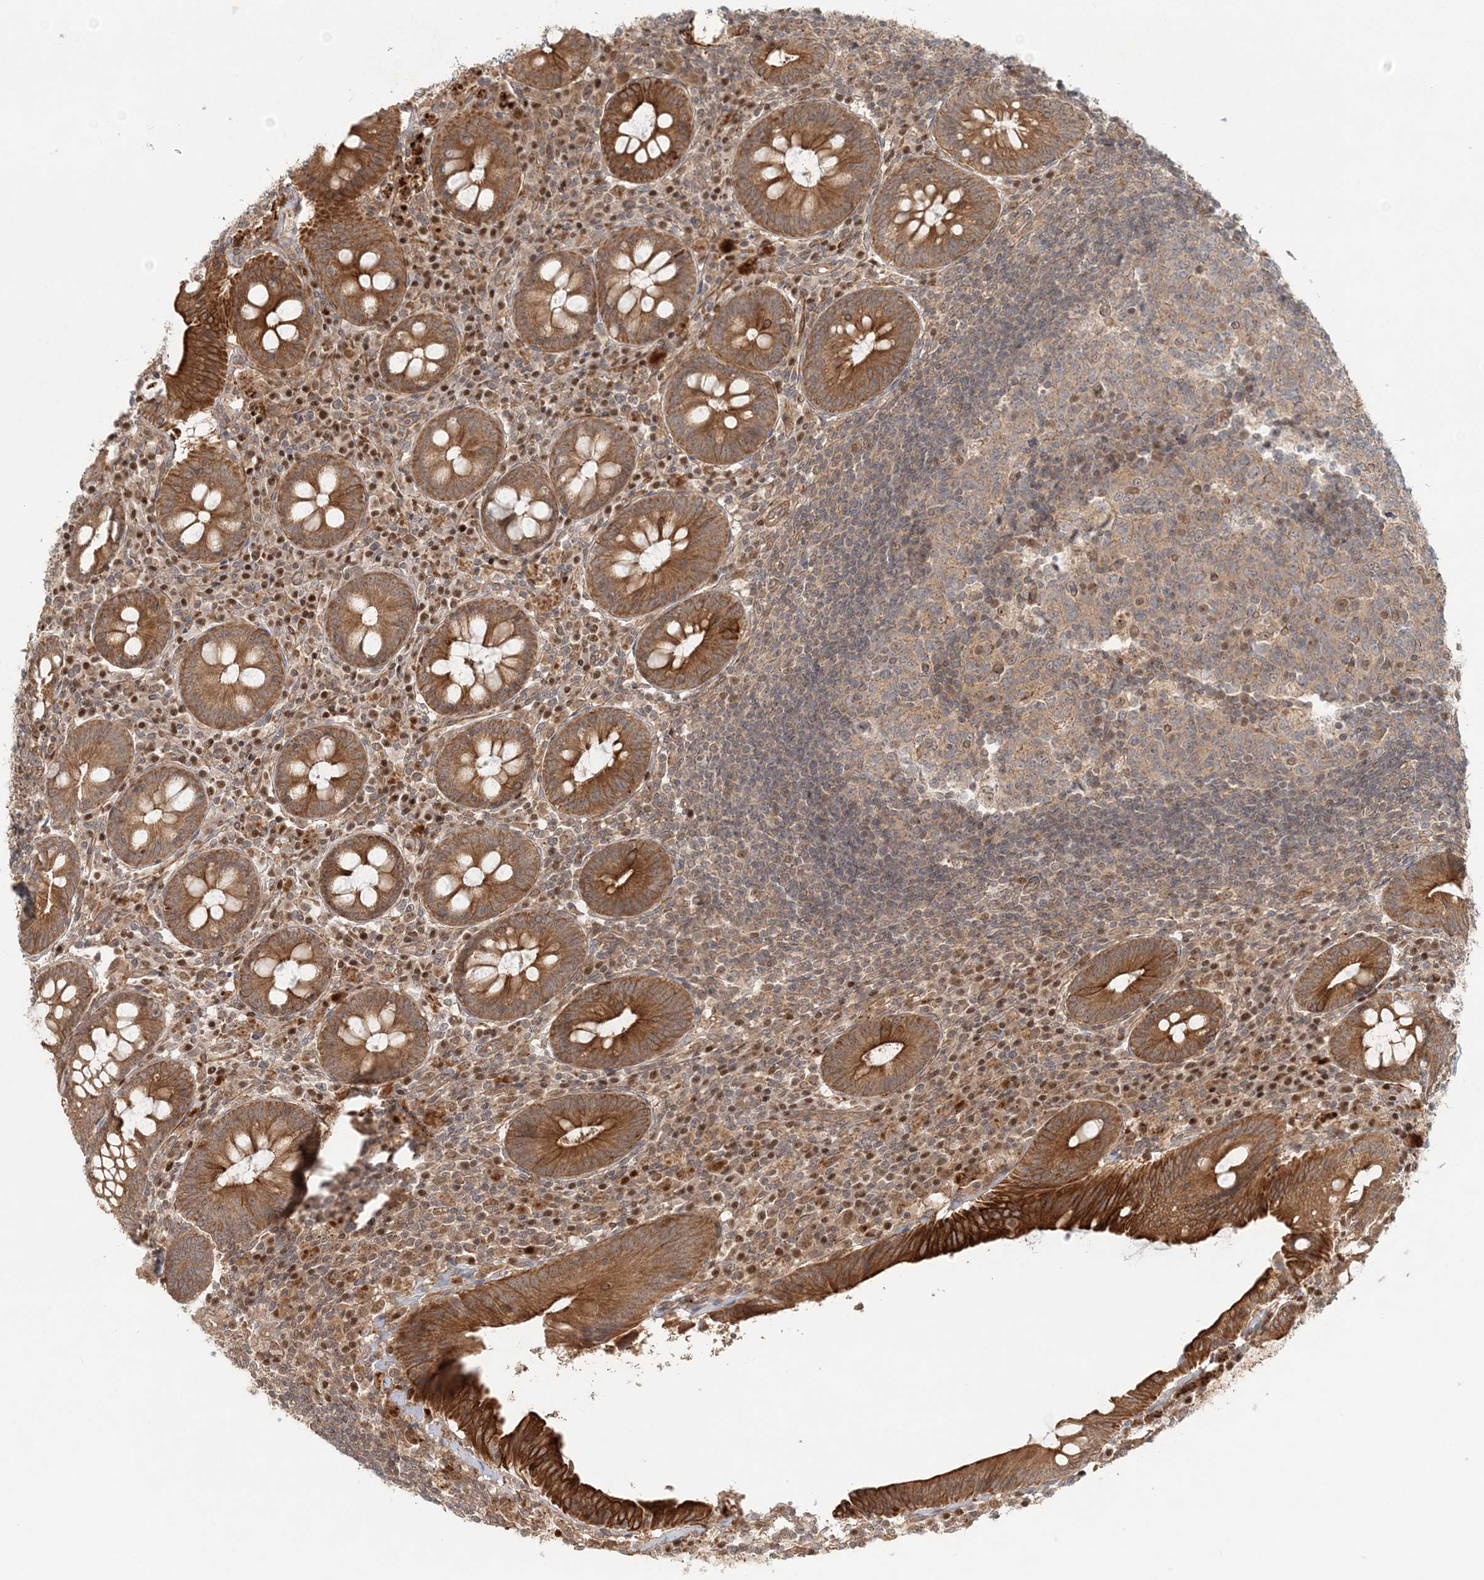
{"staining": {"intensity": "strong", "quantity": ">75%", "location": "cytoplasmic/membranous"}, "tissue": "appendix", "cell_type": "Glandular cells", "image_type": "normal", "snomed": [{"axis": "morphology", "description": "Normal tissue, NOS"}, {"axis": "topography", "description": "Appendix"}], "caption": "Immunohistochemistry histopathology image of normal appendix stained for a protein (brown), which shows high levels of strong cytoplasmic/membranous positivity in approximately >75% of glandular cells.", "gene": "KIAA0232", "patient": {"sex": "female", "age": 54}}